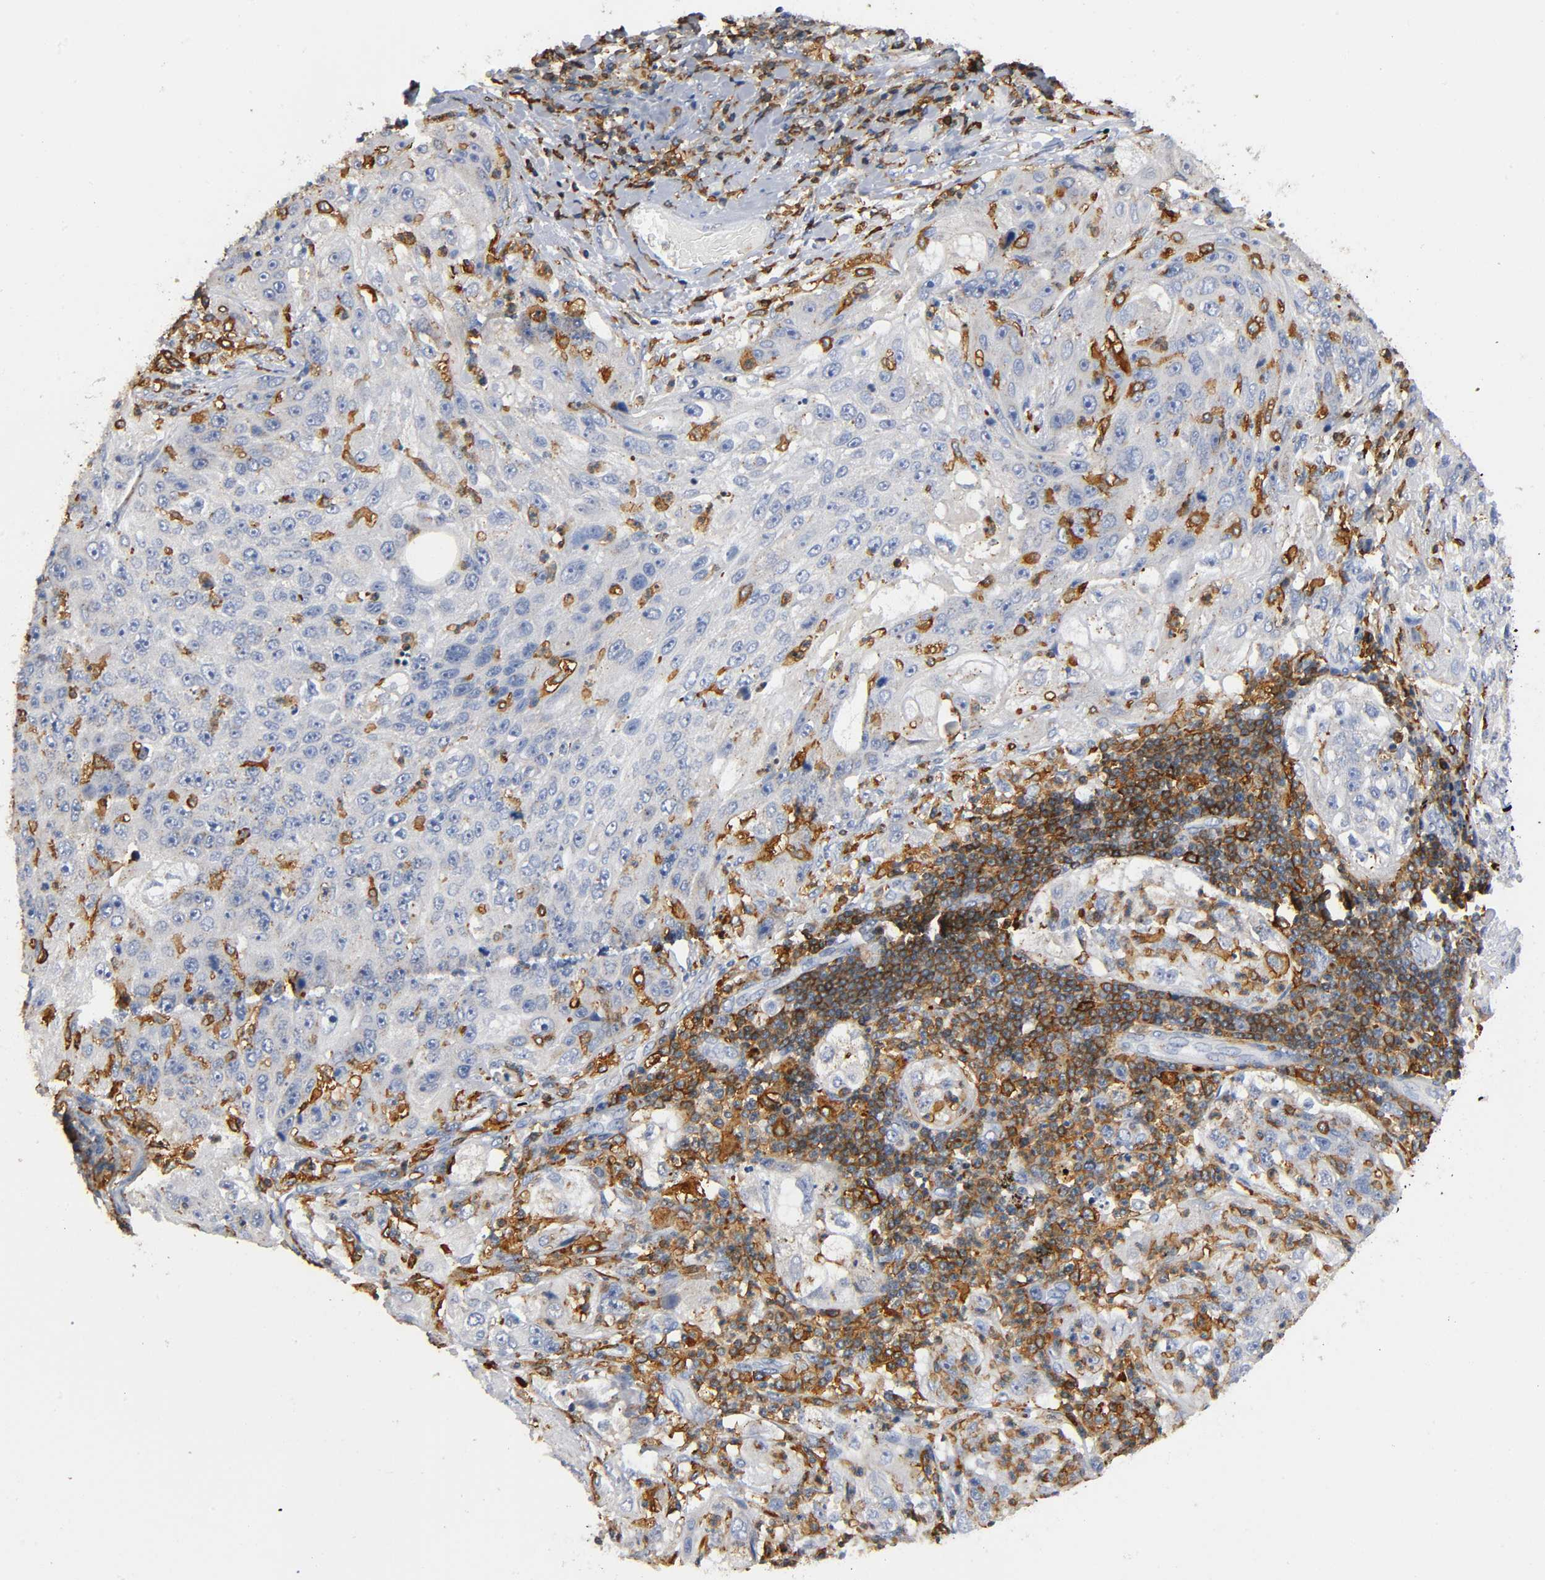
{"staining": {"intensity": "moderate", "quantity": "25%-75%", "location": "cytoplasmic/membranous"}, "tissue": "lung cancer", "cell_type": "Tumor cells", "image_type": "cancer", "snomed": [{"axis": "morphology", "description": "Inflammation, NOS"}, {"axis": "morphology", "description": "Squamous cell carcinoma, NOS"}, {"axis": "topography", "description": "Lymph node"}, {"axis": "topography", "description": "Soft tissue"}, {"axis": "topography", "description": "Lung"}], "caption": "An image showing moderate cytoplasmic/membranous positivity in about 25%-75% of tumor cells in squamous cell carcinoma (lung), as visualized by brown immunohistochemical staining.", "gene": "CAPN10", "patient": {"sex": "male", "age": 66}}